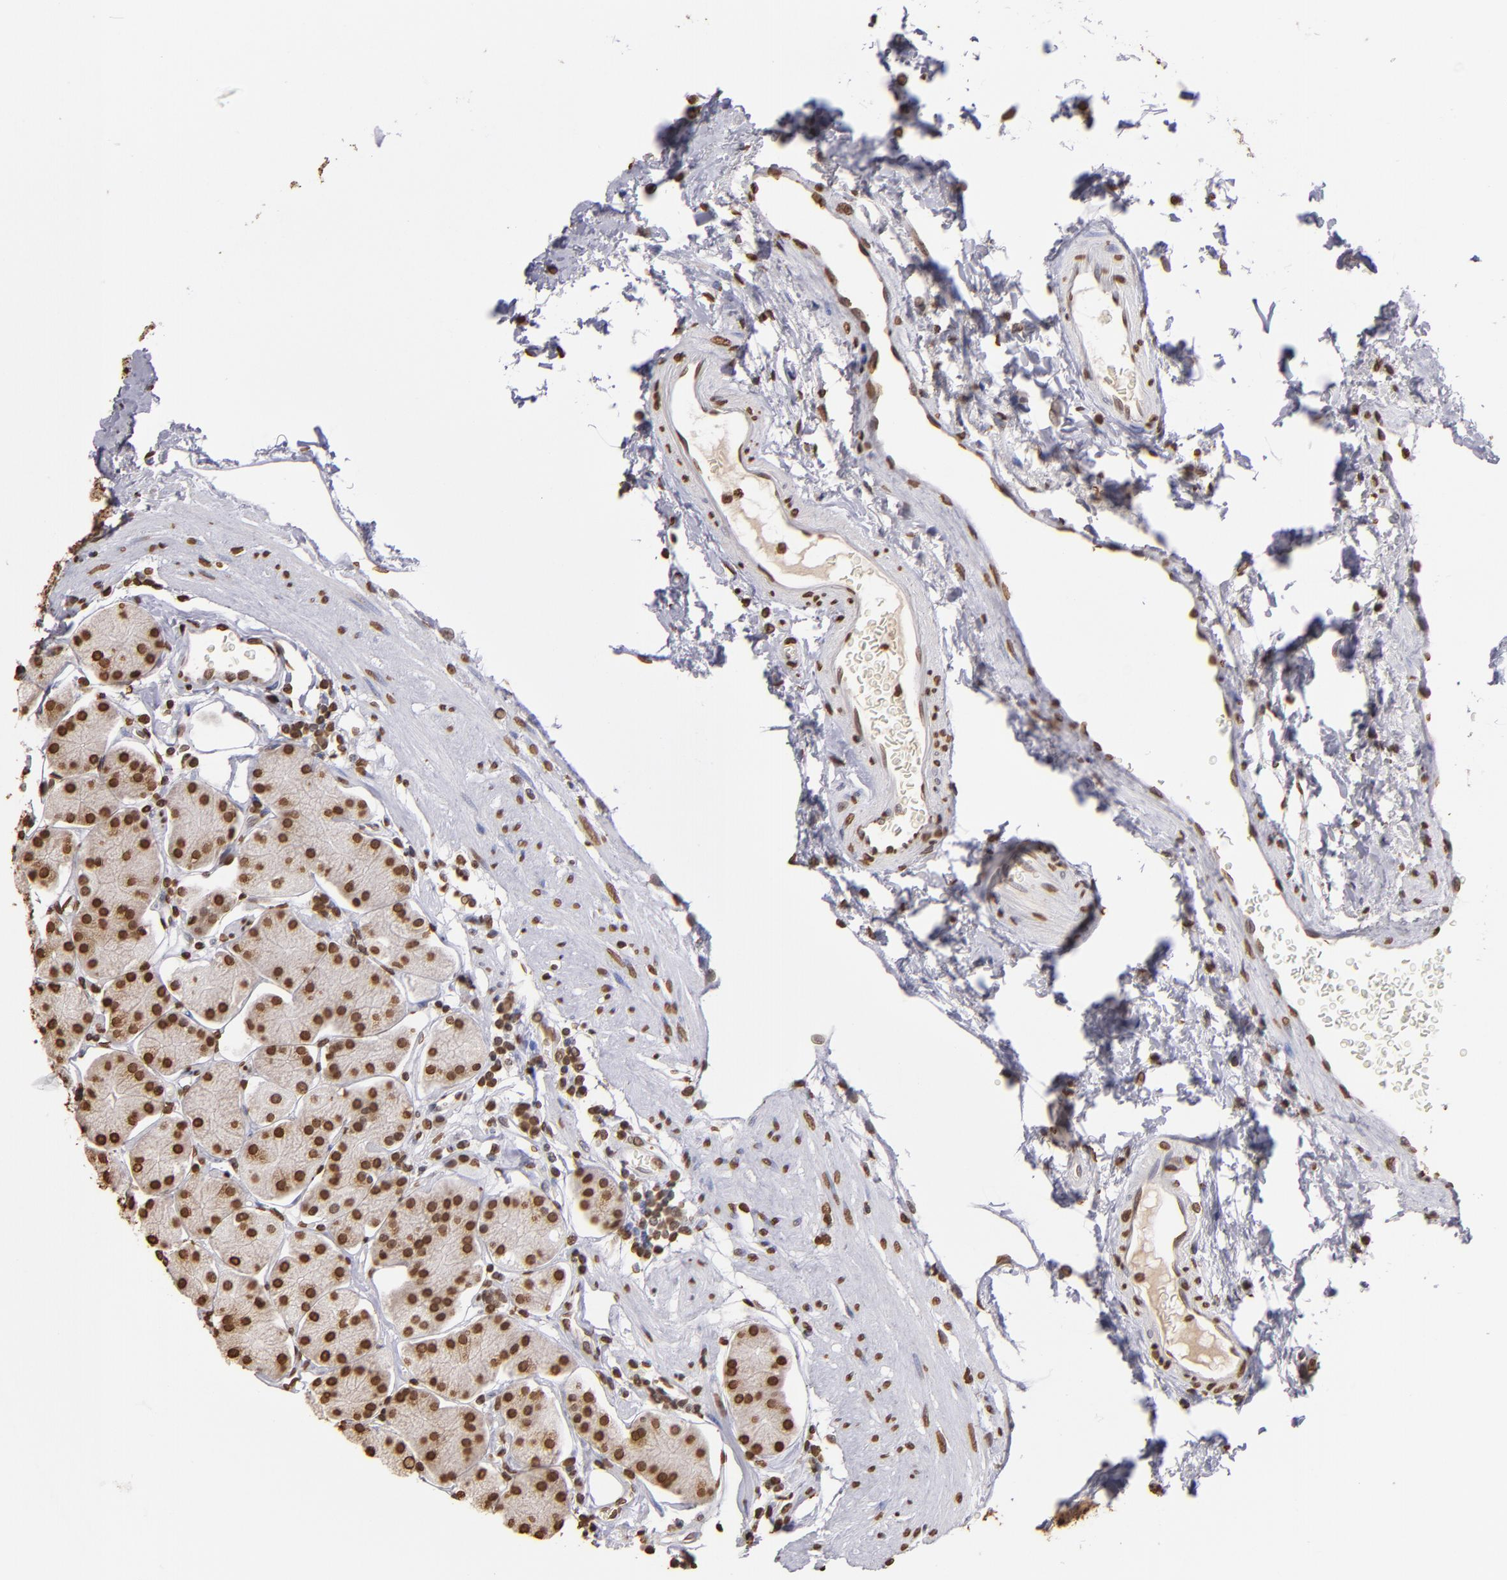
{"staining": {"intensity": "moderate", "quantity": ">75%", "location": "nuclear"}, "tissue": "stomach", "cell_type": "Glandular cells", "image_type": "normal", "snomed": [{"axis": "morphology", "description": "Normal tissue, NOS"}, {"axis": "topography", "description": "Stomach, upper"}, {"axis": "topography", "description": "Stomach"}], "caption": "The image reveals immunohistochemical staining of benign stomach. There is moderate nuclear positivity is present in about >75% of glandular cells.", "gene": "LBX1", "patient": {"sex": "male", "age": 76}}